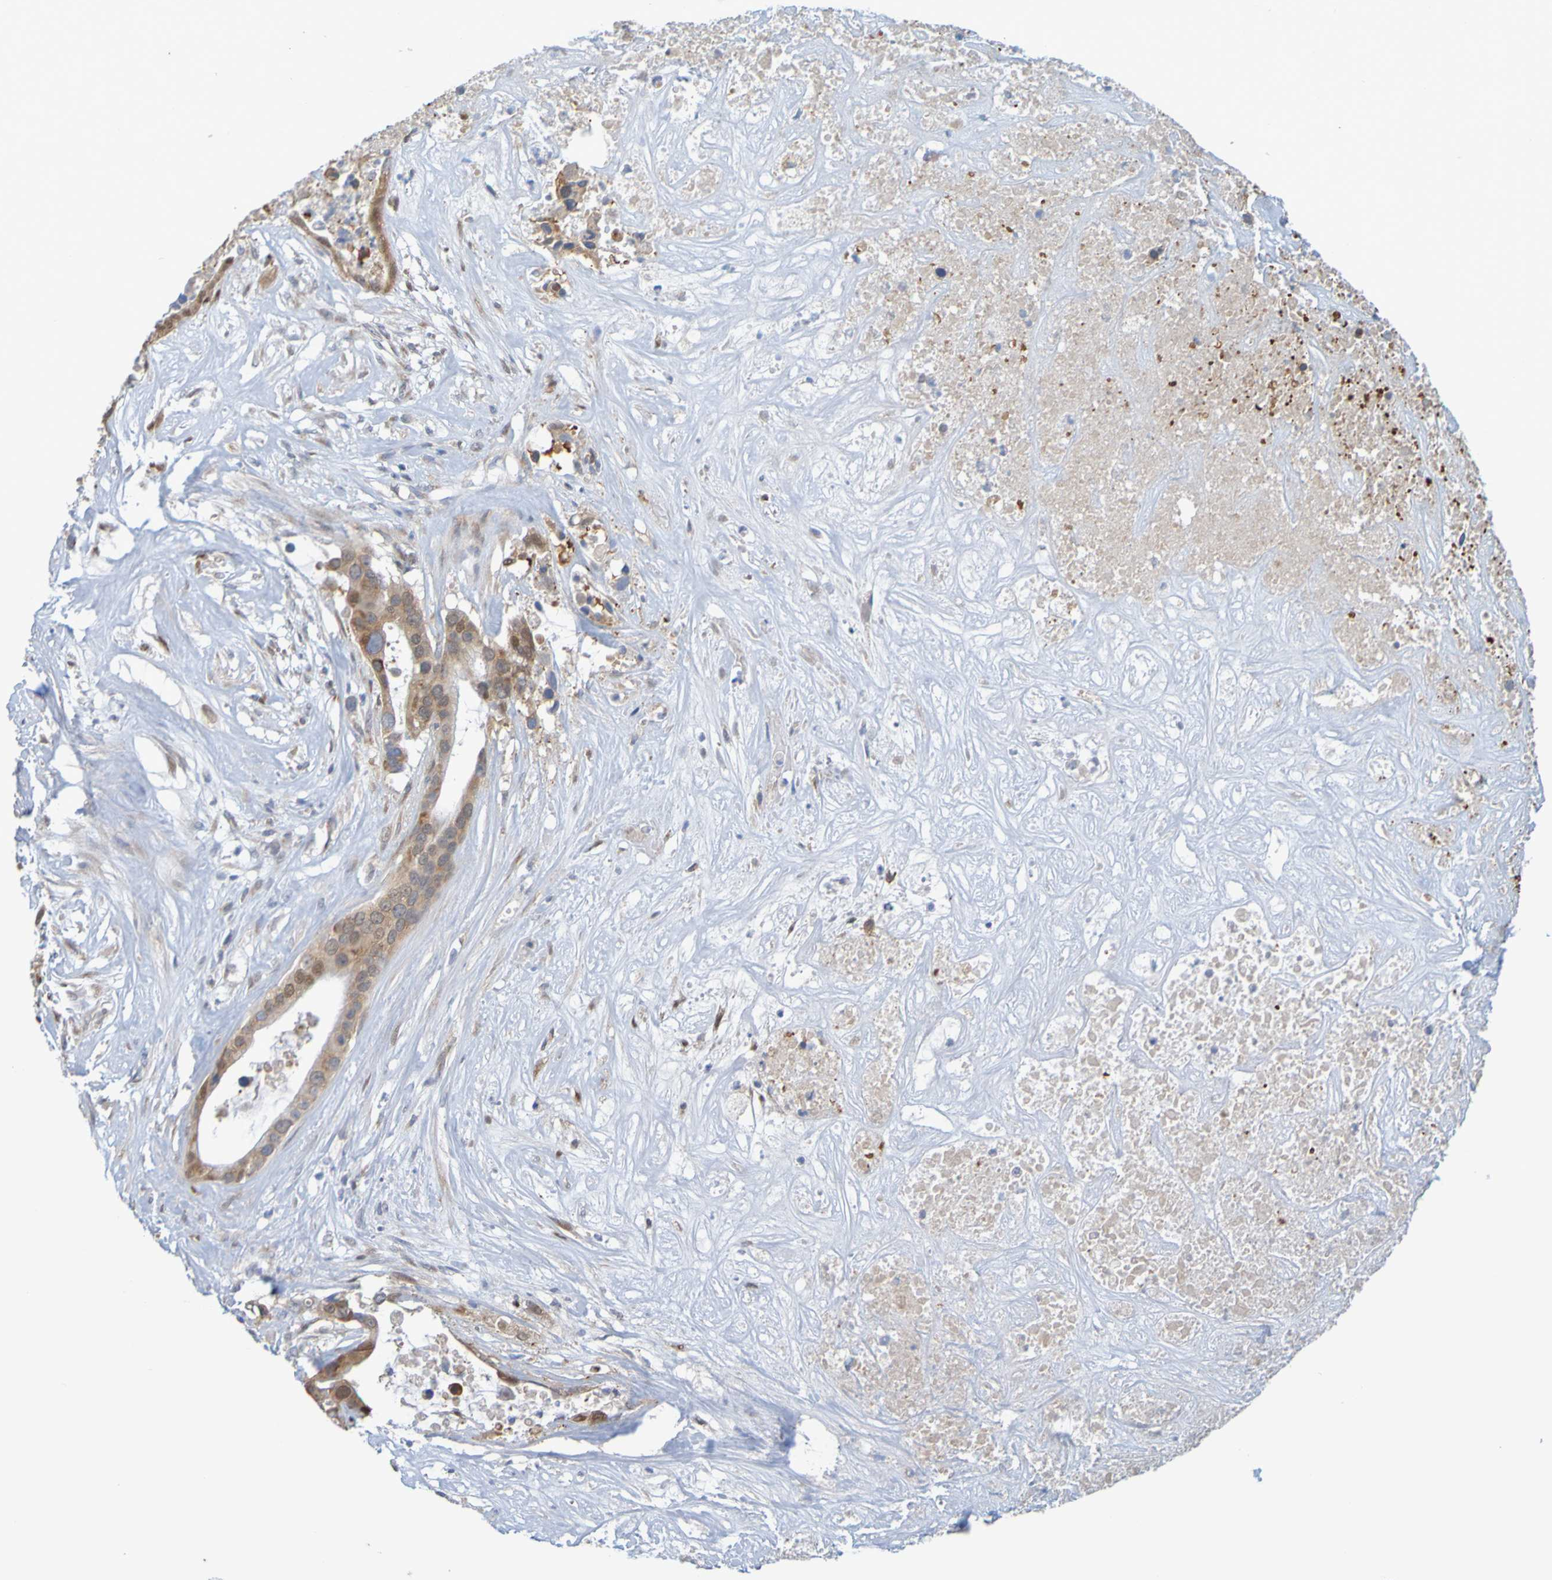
{"staining": {"intensity": "moderate", "quantity": ">75%", "location": "cytoplasmic/membranous,nuclear"}, "tissue": "liver cancer", "cell_type": "Tumor cells", "image_type": "cancer", "snomed": [{"axis": "morphology", "description": "Cholangiocarcinoma"}, {"axis": "topography", "description": "Liver"}], "caption": "Protein expression analysis of liver cancer demonstrates moderate cytoplasmic/membranous and nuclear positivity in about >75% of tumor cells. (DAB (3,3'-diaminobenzidine) IHC with brightfield microscopy, high magnification).", "gene": "MOGS", "patient": {"sex": "female", "age": 65}}